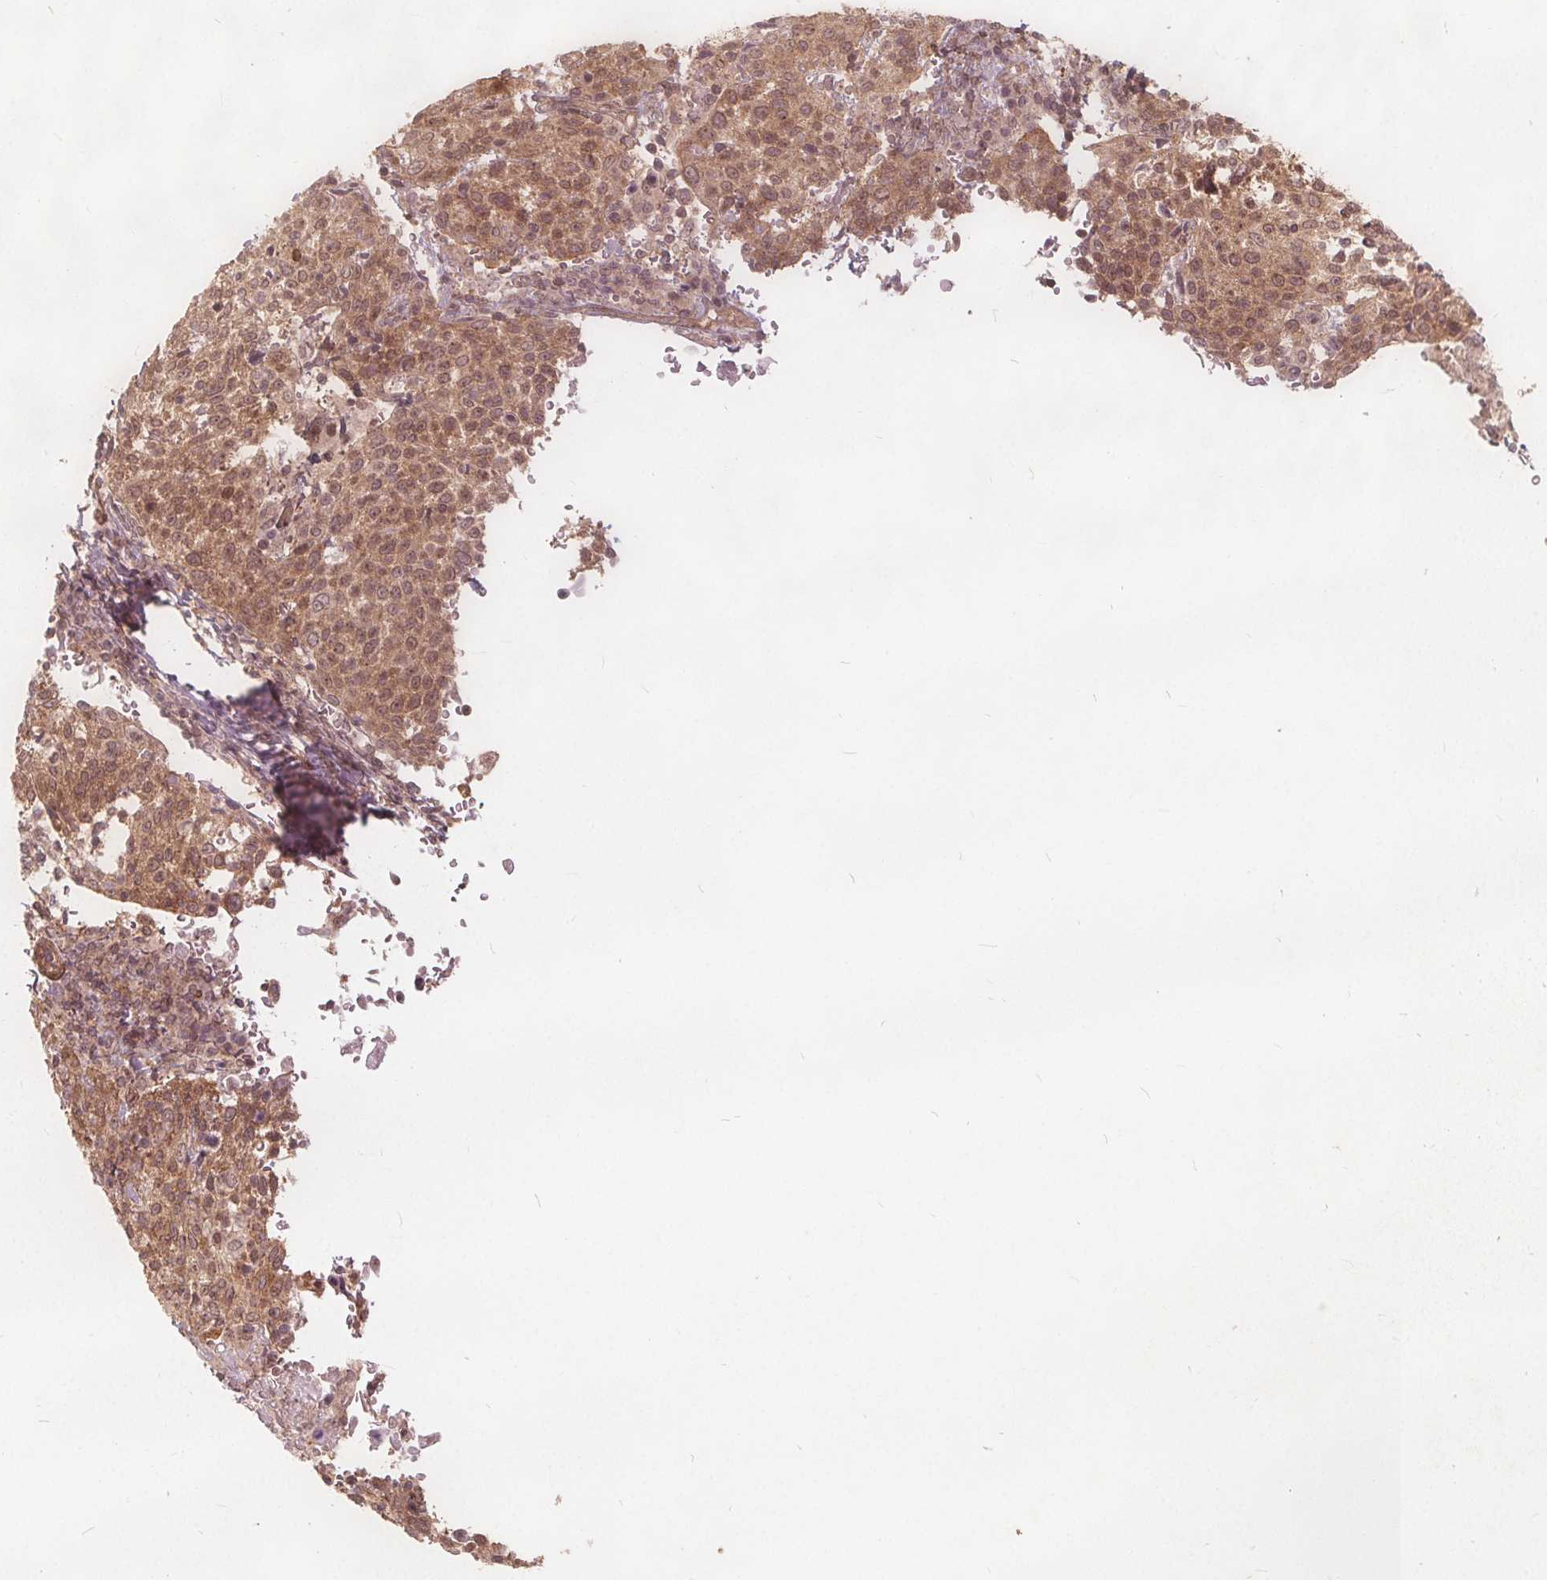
{"staining": {"intensity": "moderate", "quantity": ">75%", "location": "nuclear"}, "tissue": "cervical cancer", "cell_type": "Tumor cells", "image_type": "cancer", "snomed": [{"axis": "morphology", "description": "Squamous cell carcinoma, NOS"}, {"axis": "topography", "description": "Cervix"}], "caption": "Immunohistochemistry micrograph of neoplastic tissue: cervical squamous cell carcinoma stained using IHC demonstrates medium levels of moderate protein expression localized specifically in the nuclear of tumor cells, appearing as a nuclear brown color.", "gene": "PPP1CB", "patient": {"sex": "female", "age": 61}}